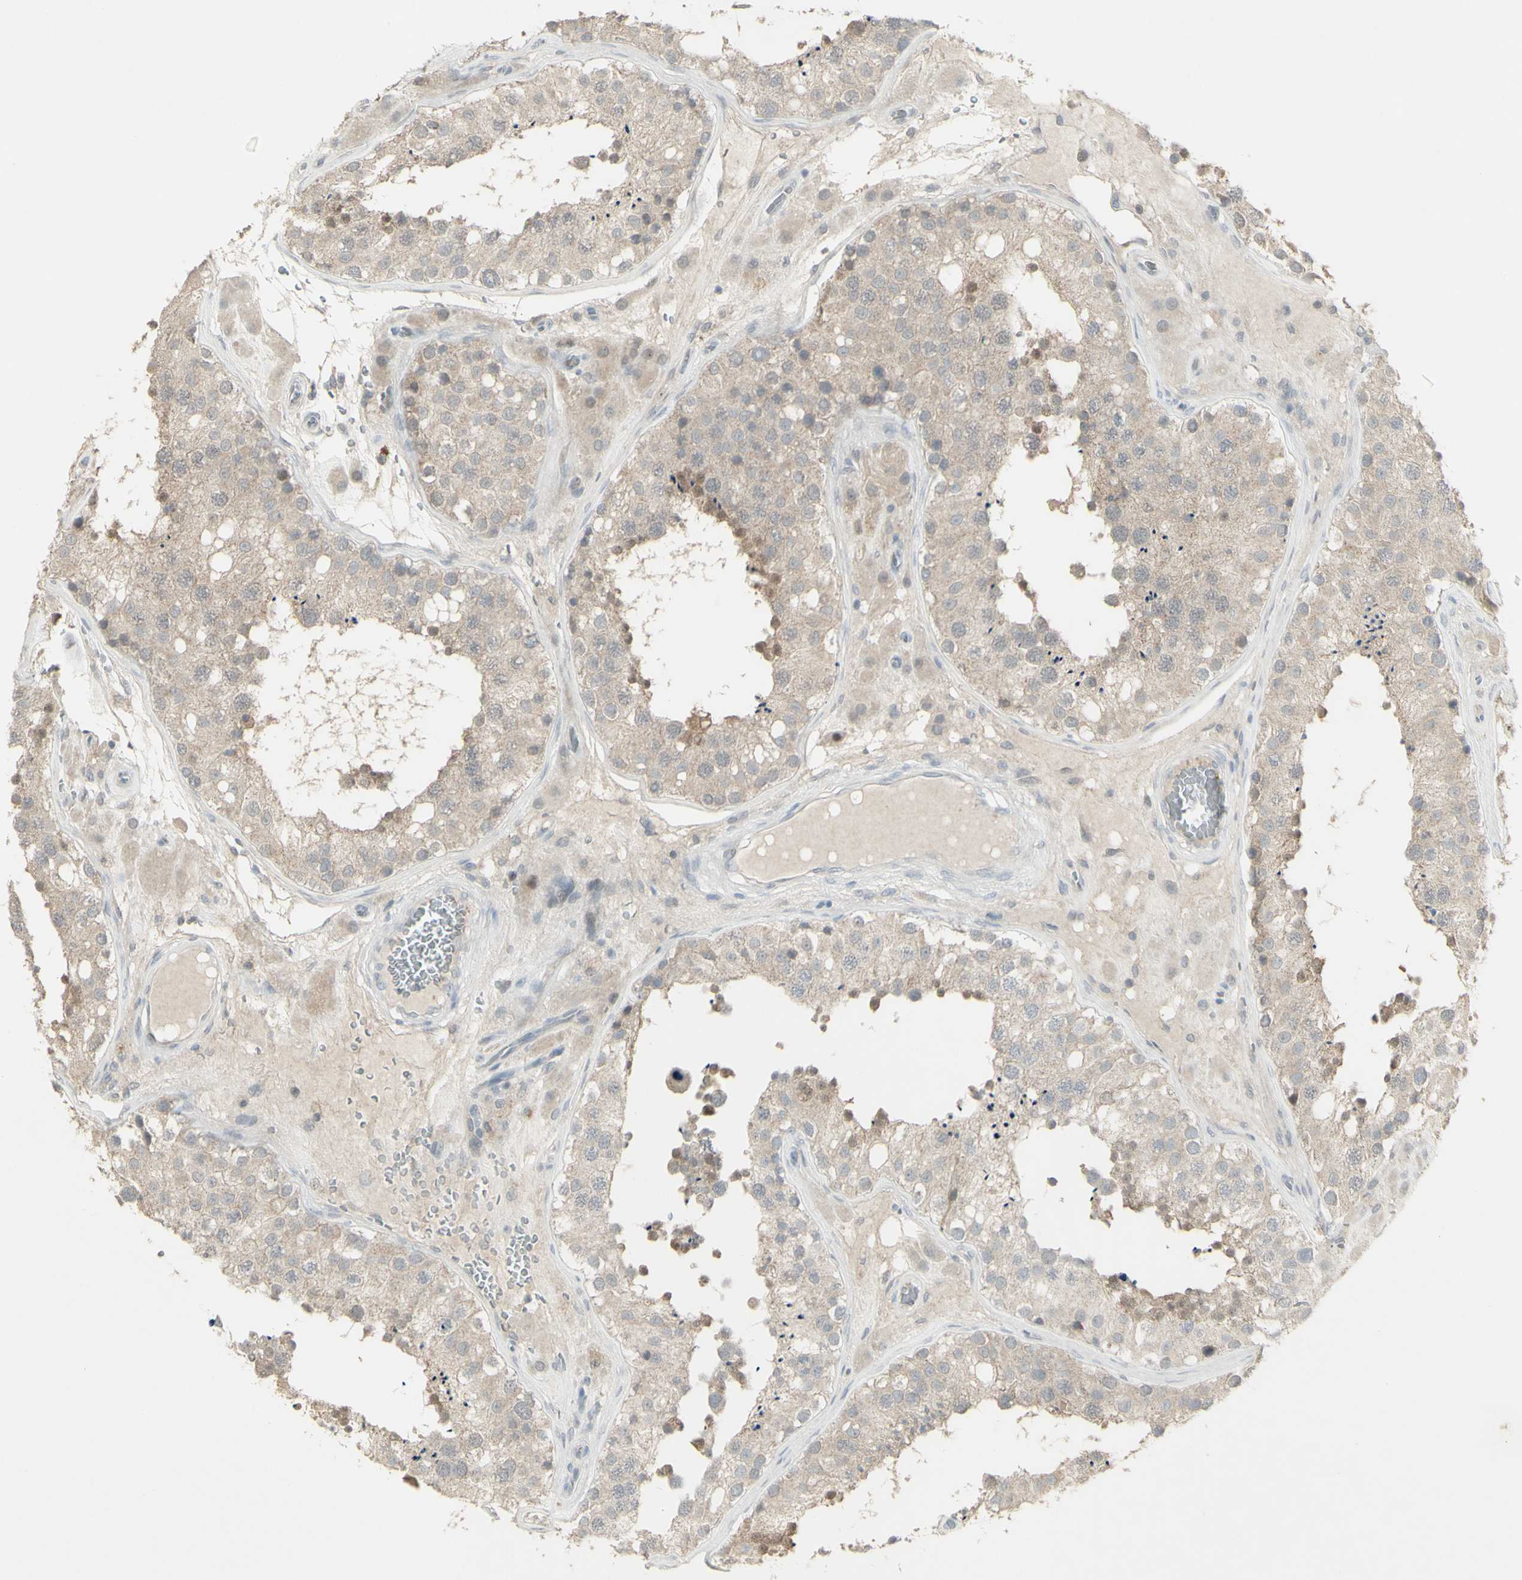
{"staining": {"intensity": "weak", "quantity": ">75%", "location": "cytoplasmic/membranous"}, "tissue": "testis", "cell_type": "Cells in seminiferous ducts", "image_type": "normal", "snomed": [{"axis": "morphology", "description": "Normal tissue, NOS"}, {"axis": "topography", "description": "Testis"}], "caption": "IHC (DAB (3,3'-diaminobenzidine)) staining of unremarkable testis shows weak cytoplasmic/membranous protein expression in about >75% of cells in seminiferous ducts. The protein is stained brown, and the nuclei are stained in blue (DAB IHC with brightfield microscopy, high magnification).", "gene": "C1orf116", "patient": {"sex": "male", "age": 26}}